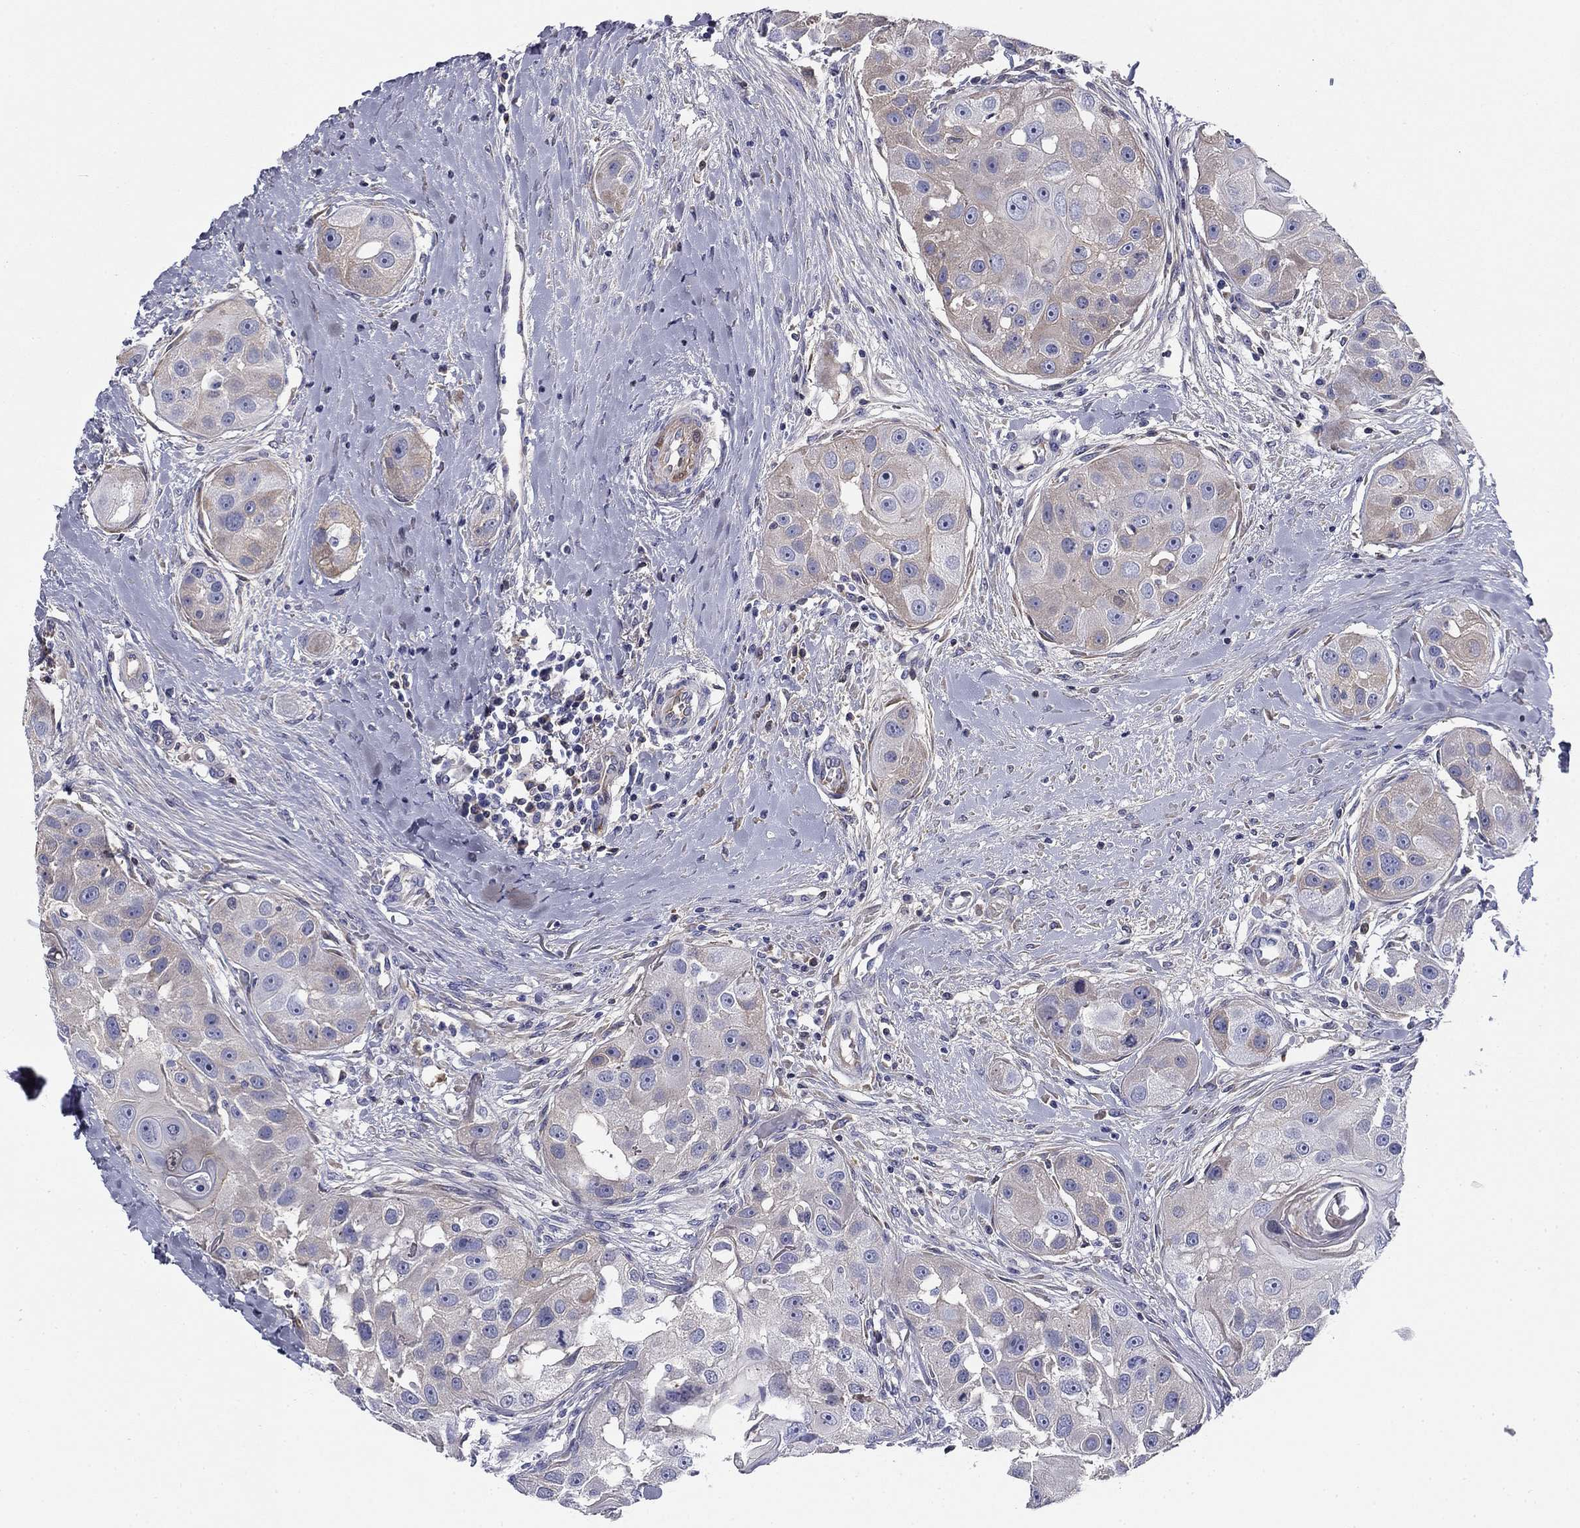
{"staining": {"intensity": "weak", "quantity": "<25%", "location": "cytoplasmic/membranous"}, "tissue": "head and neck cancer", "cell_type": "Tumor cells", "image_type": "cancer", "snomed": [{"axis": "morphology", "description": "Normal tissue, NOS"}, {"axis": "morphology", "description": "Squamous cell carcinoma, NOS"}, {"axis": "topography", "description": "Skeletal muscle"}, {"axis": "topography", "description": "Head-Neck"}], "caption": "This is an immunohistochemistry (IHC) image of head and neck cancer. There is no positivity in tumor cells.", "gene": "CPLX4", "patient": {"sex": "male", "age": 51}}